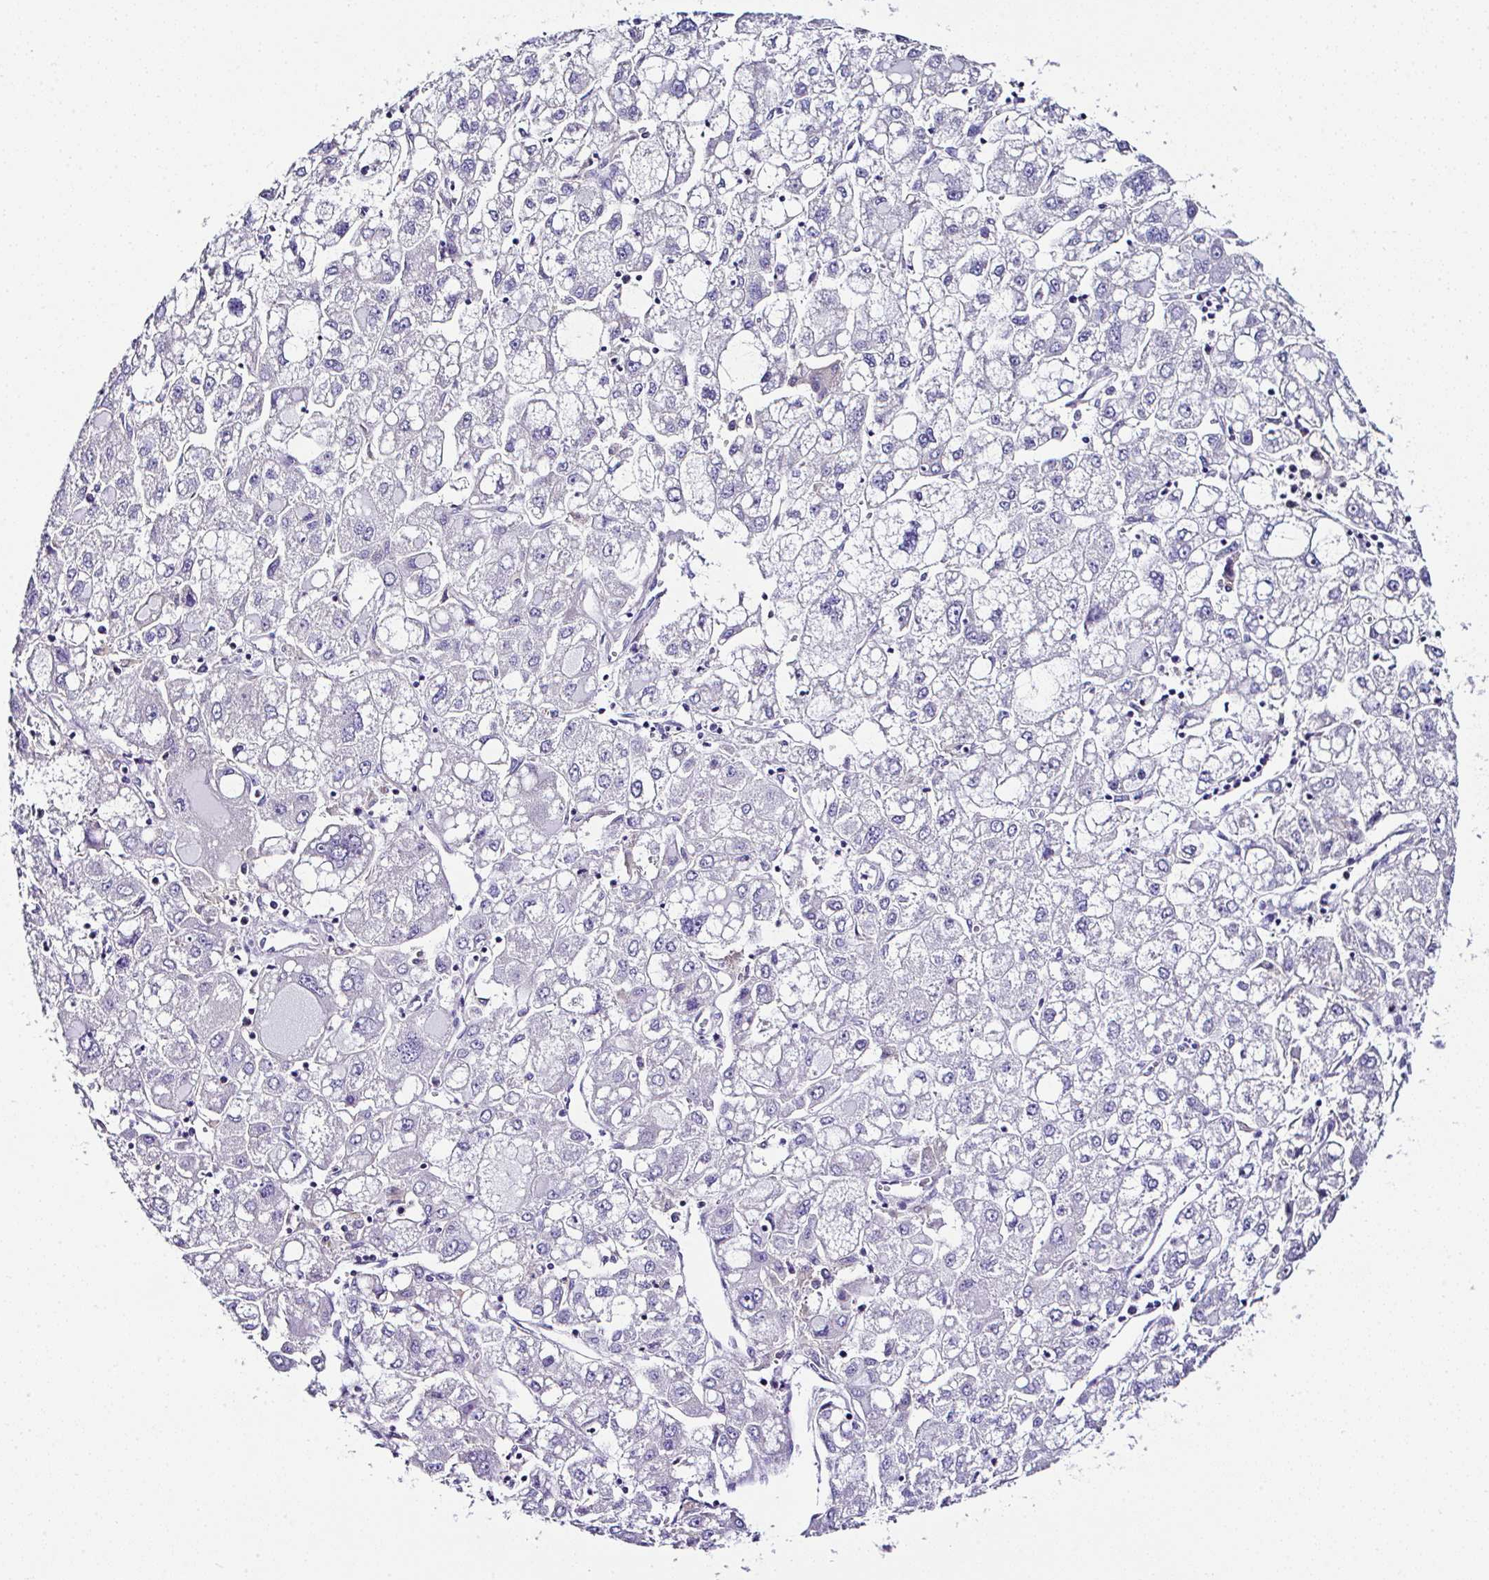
{"staining": {"intensity": "negative", "quantity": "none", "location": "none"}, "tissue": "liver cancer", "cell_type": "Tumor cells", "image_type": "cancer", "snomed": [{"axis": "morphology", "description": "Carcinoma, Hepatocellular, NOS"}, {"axis": "topography", "description": "Liver"}], "caption": "This is a image of immunohistochemistry staining of hepatocellular carcinoma (liver), which shows no positivity in tumor cells. The staining was performed using DAB to visualize the protein expression in brown, while the nuclei were stained in blue with hematoxylin (Magnification: 20x).", "gene": "OR4P4", "patient": {"sex": "male", "age": 40}}